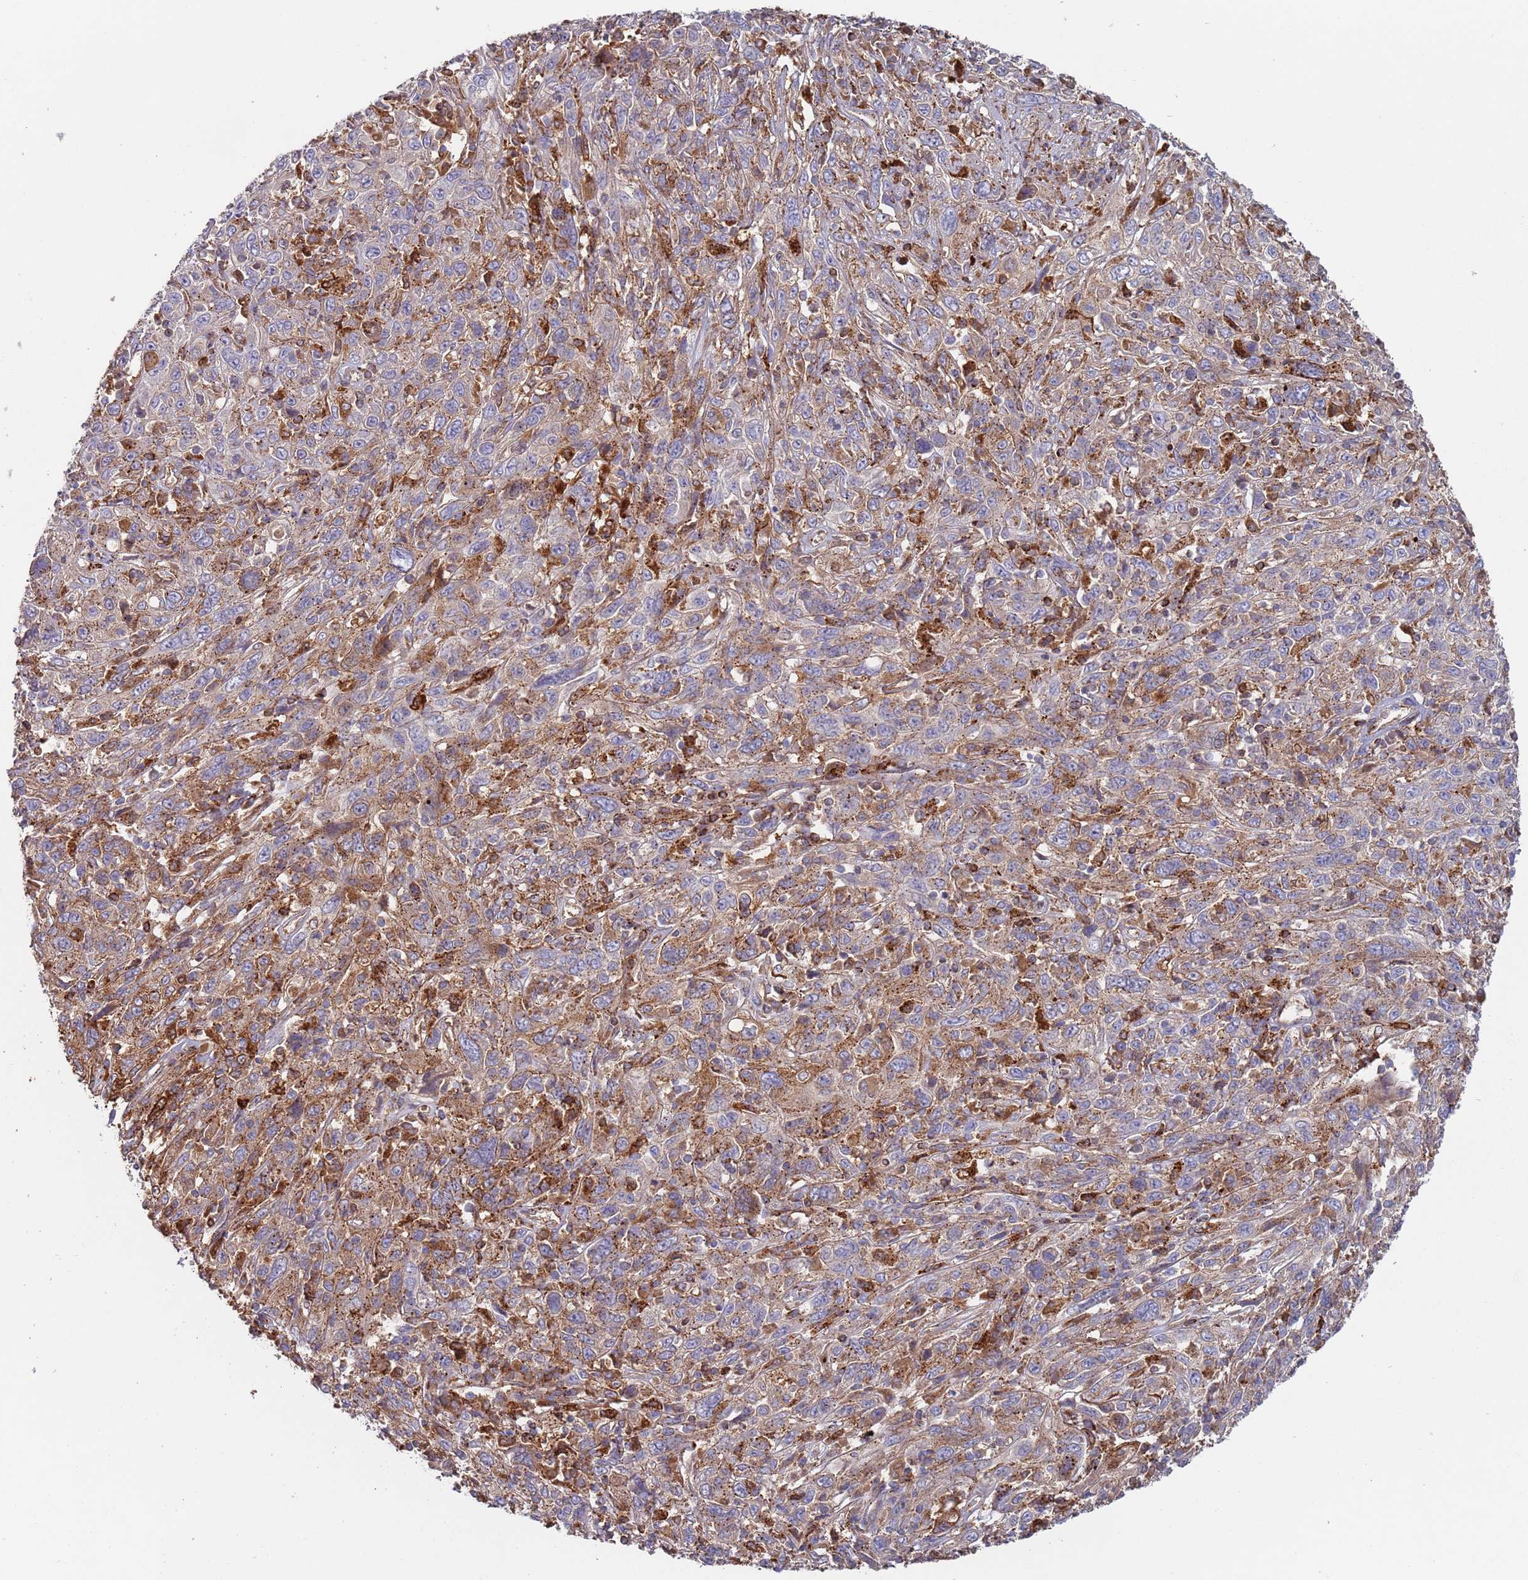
{"staining": {"intensity": "moderate", "quantity": "<25%", "location": "cytoplasmic/membranous"}, "tissue": "cervical cancer", "cell_type": "Tumor cells", "image_type": "cancer", "snomed": [{"axis": "morphology", "description": "Squamous cell carcinoma, NOS"}, {"axis": "topography", "description": "Cervix"}], "caption": "Squamous cell carcinoma (cervical) tissue displays moderate cytoplasmic/membranous expression in about <25% of tumor cells", "gene": "MALRD1", "patient": {"sex": "female", "age": 46}}